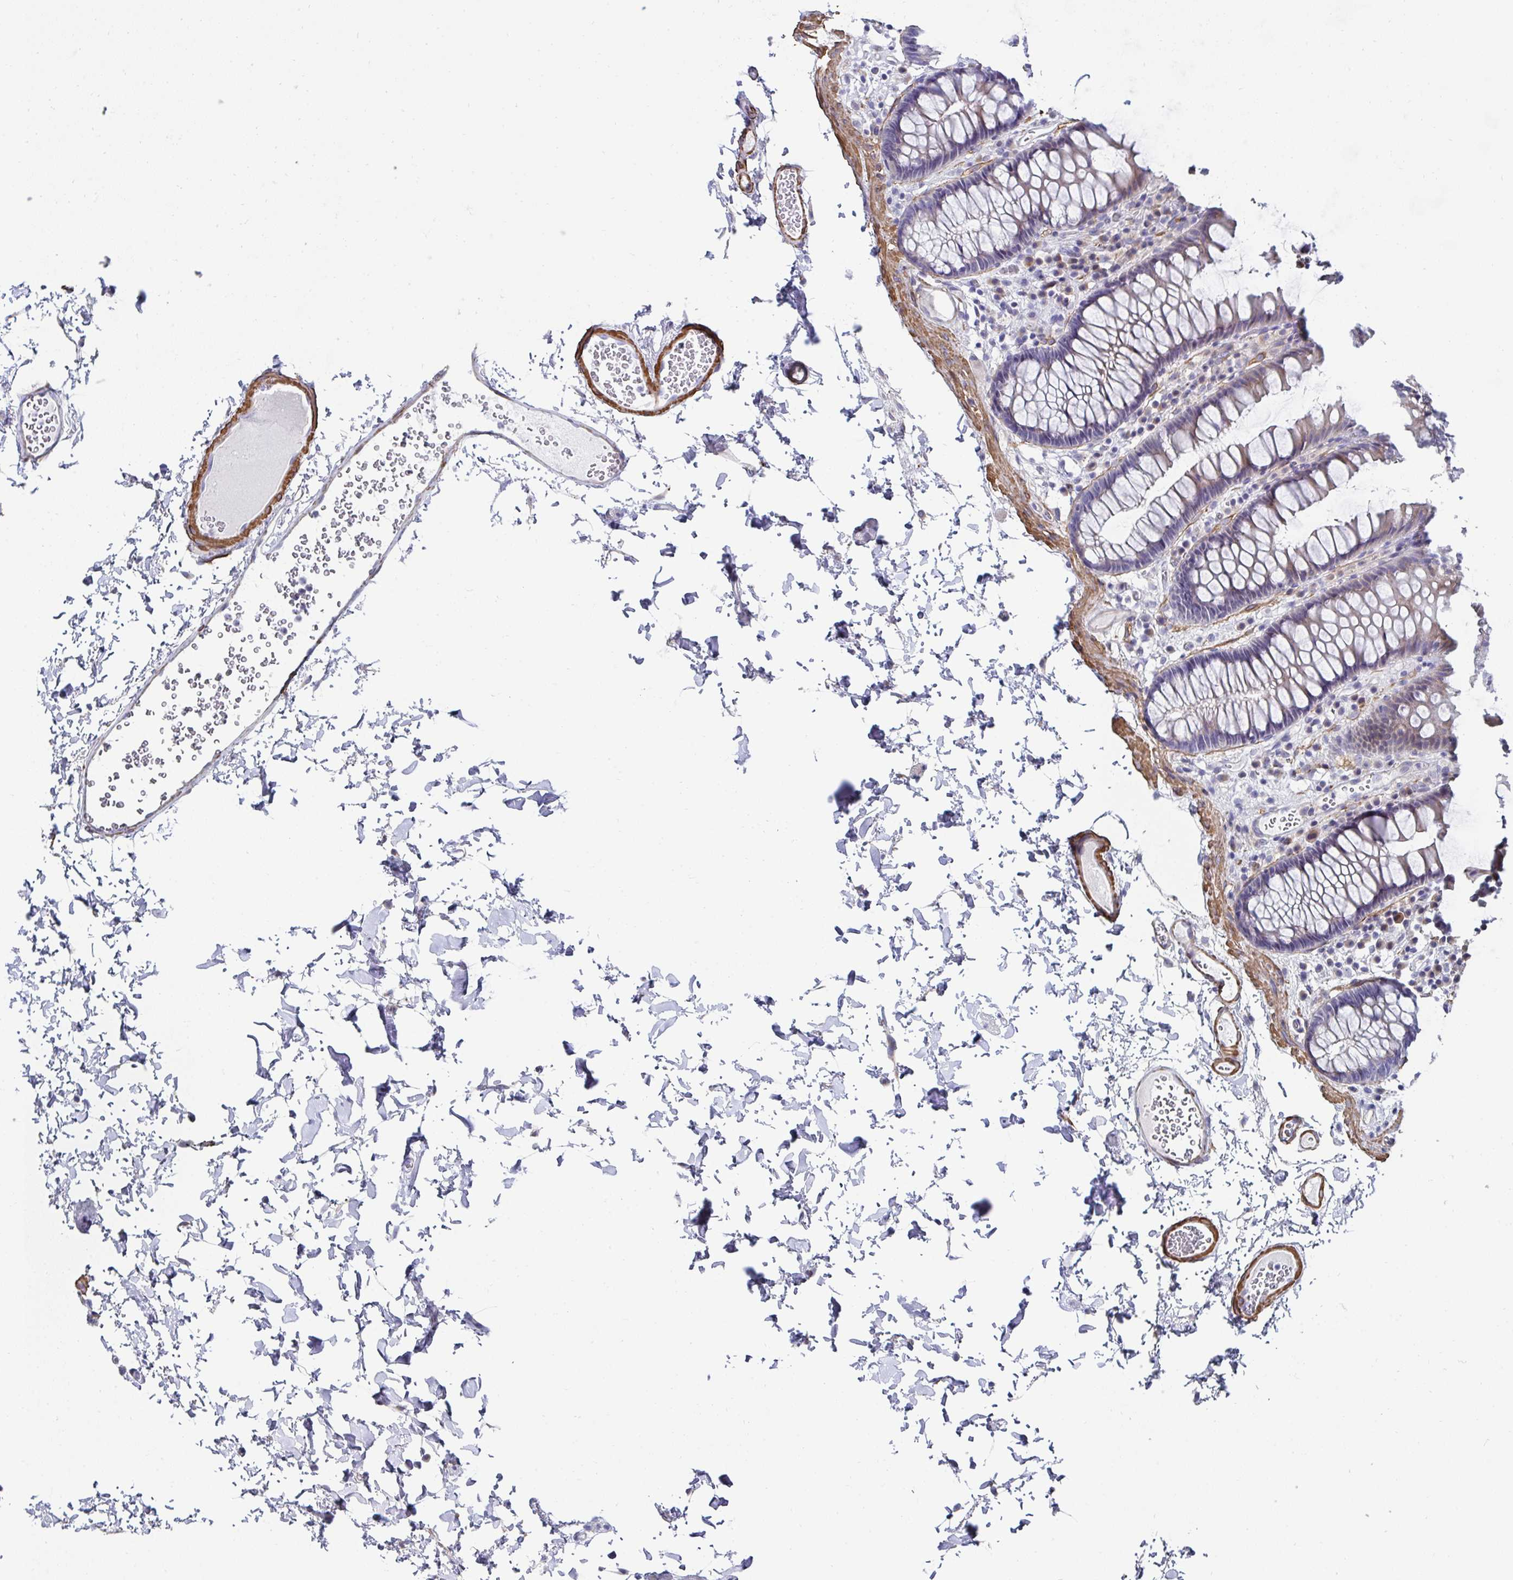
{"staining": {"intensity": "strong", "quantity": "25%-75%", "location": "cytoplasmic/membranous"}, "tissue": "colon", "cell_type": "Endothelial cells", "image_type": "normal", "snomed": [{"axis": "morphology", "description": "Normal tissue, NOS"}, {"axis": "topography", "description": "Colon"}, {"axis": "topography", "description": "Peripheral nerve tissue"}], "caption": "Immunohistochemistry (IHC) (DAB) staining of unremarkable colon displays strong cytoplasmic/membranous protein staining in approximately 25%-75% of endothelial cells. The protein of interest is shown in brown color, while the nuclei are stained blue.", "gene": "FBXL13", "patient": {"sex": "male", "age": 84}}